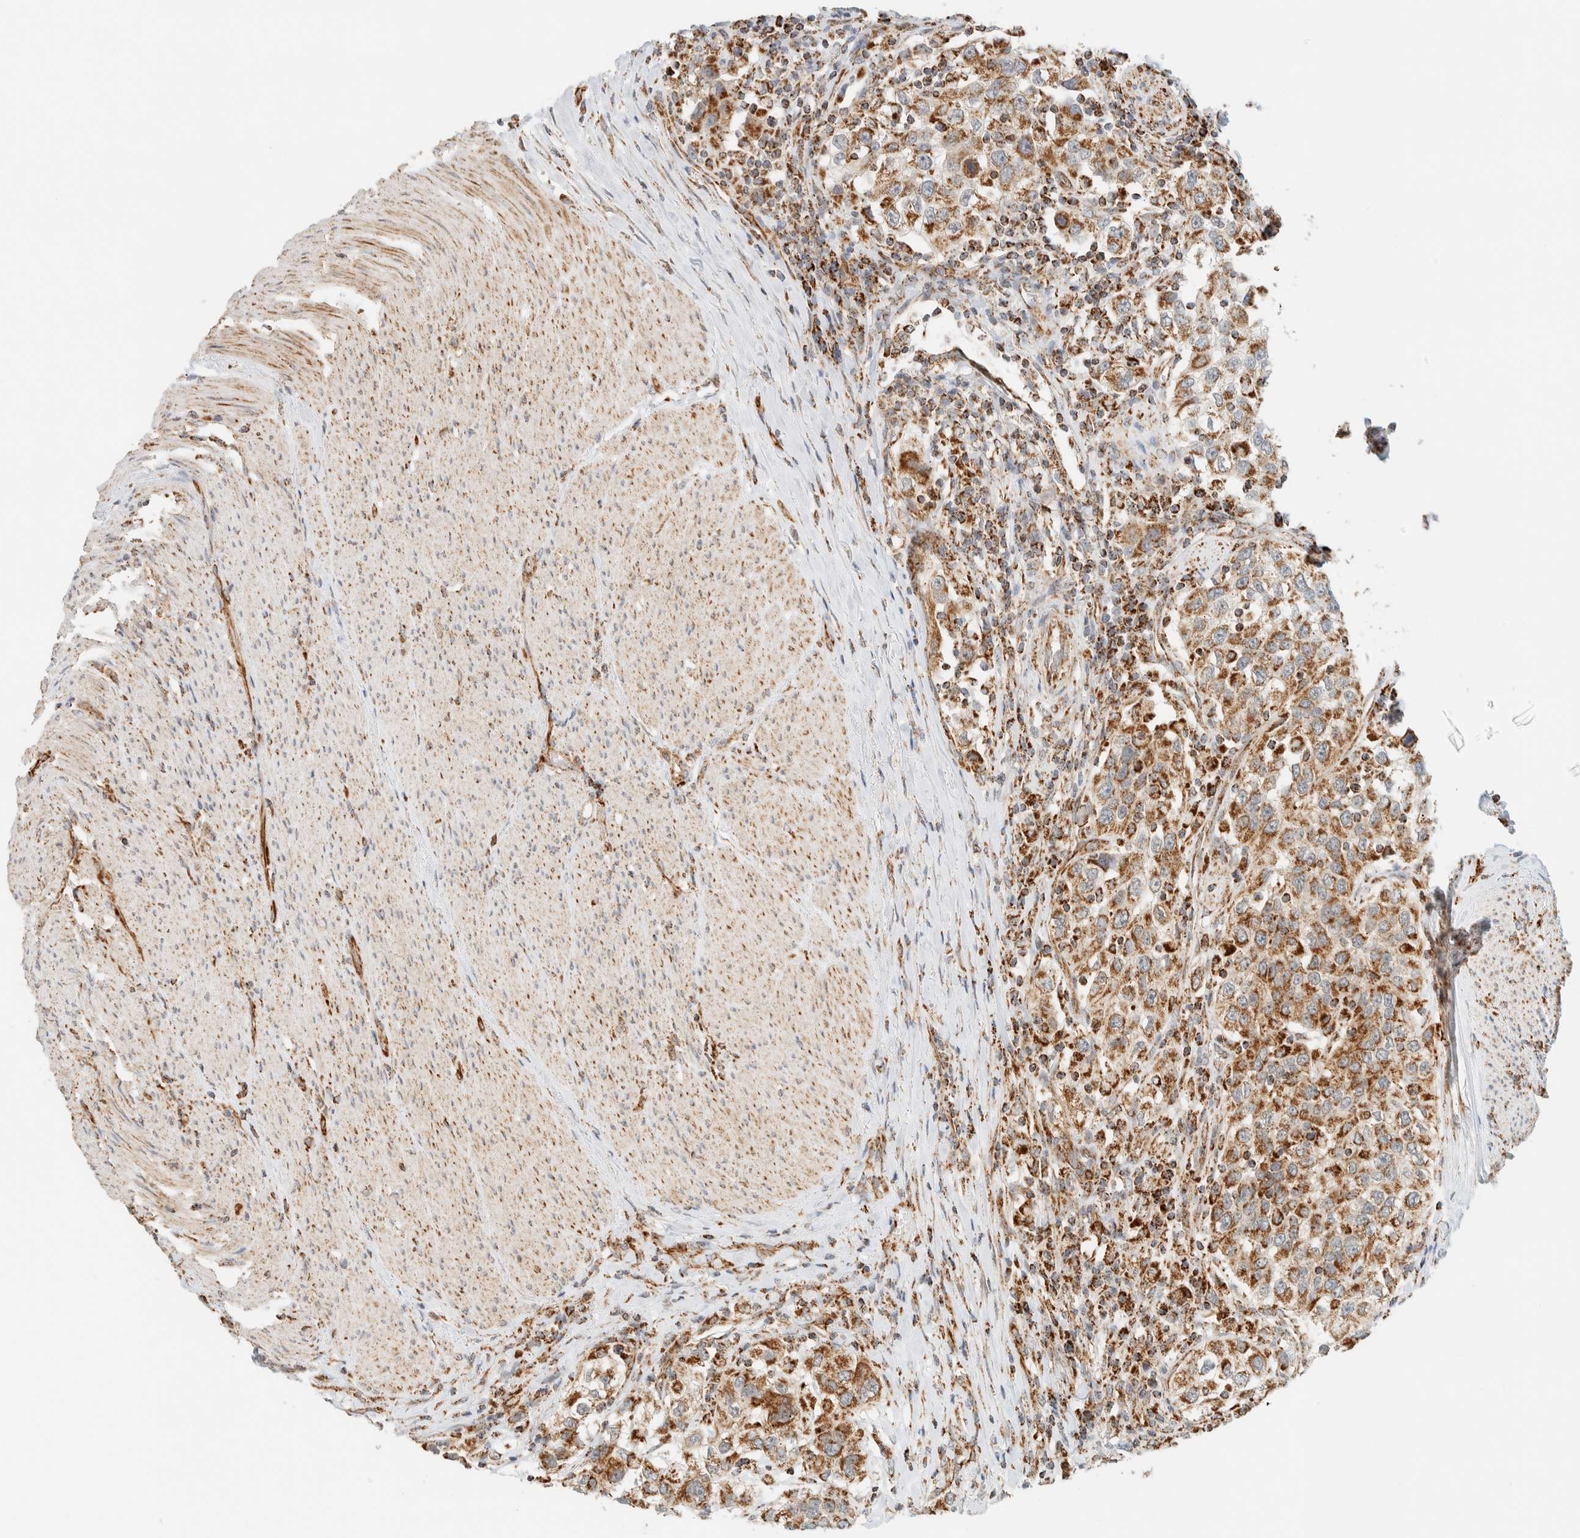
{"staining": {"intensity": "moderate", "quantity": ">75%", "location": "cytoplasmic/membranous"}, "tissue": "urothelial cancer", "cell_type": "Tumor cells", "image_type": "cancer", "snomed": [{"axis": "morphology", "description": "Urothelial carcinoma, High grade"}, {"axis": "topography", "description": "Urinary bladder"}], "caption": "Protein staining of urothelial cancer tissue demonstrates moderate cytoplasmic/membranous staining in about >75% of tumor cells.", "gene": "KIFAP3", "patient": {"sex": "female", "age": 80}}